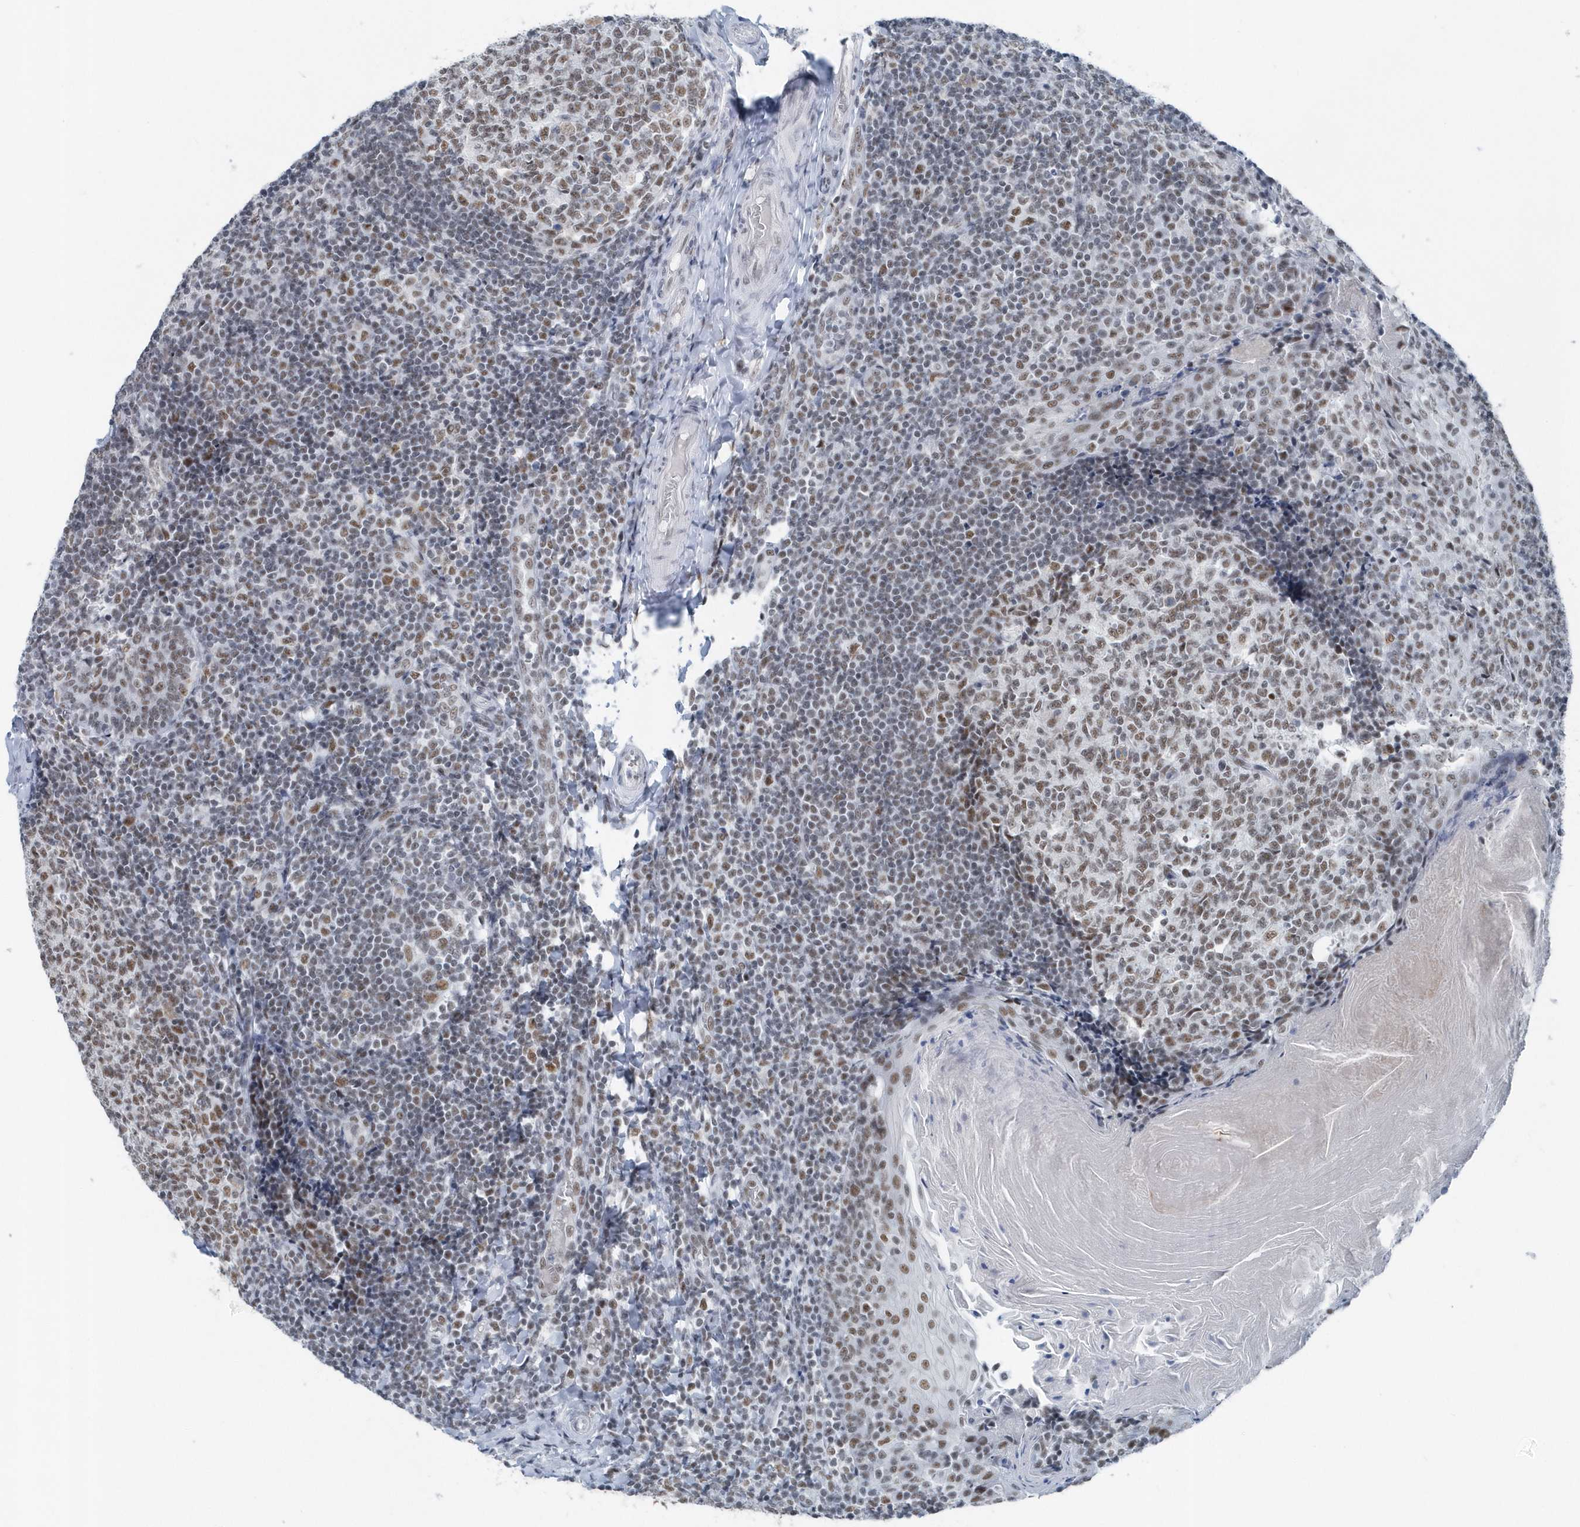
{"staining": {"intensity": "strong", "quantity": ">75%", "location": "nuclear"}, "tissue": "tonsil", "cell_type": "Germinal center cells", "image_type": "normal", "snomed": [{"axis": "morphology", "description": "Normal tissue, NOS"}, {"axis": "topography", "description": "Tonsil"}], "caption": "A micrograph of tonsil stained for a protein demonstrates strong nuclear brown staining in germinal center cells.", "gene": "FIP1L1", "patient": {"sex": "female", "age": 19}}